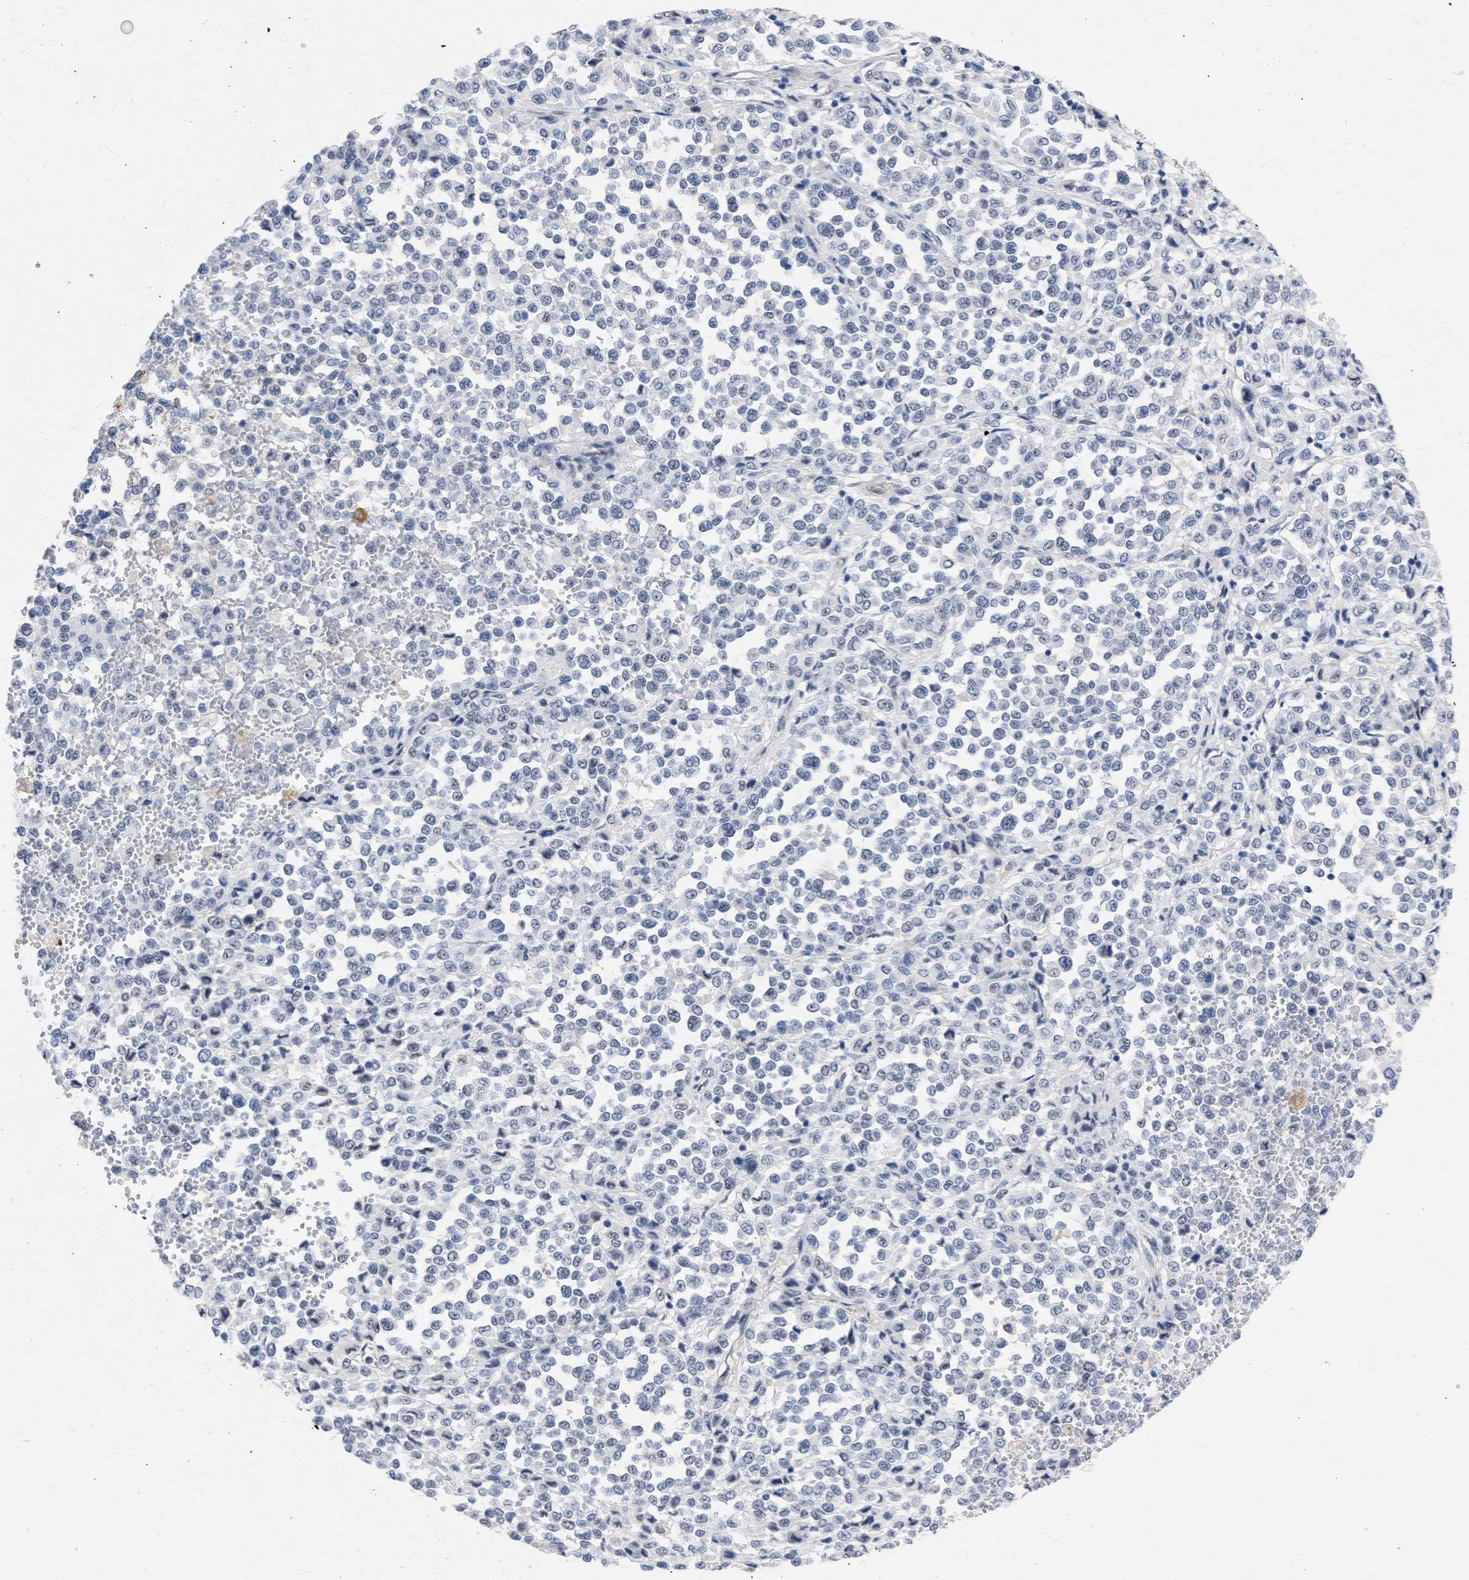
{"staining": {"intensity": "negative", "quantity": "none", "location": "none"}, "tissue": "melanoma", "cell_type": "Tumor cells", "image_type": "cancer", "snomed": [{"axis": "morphology", "description": "Malignant melanoma, Metastatic site"}, {"axis": "topography", "description": "Pancreas"}], "caption": "Tumor cells show no significant protein staining in melanoma.", "gene": "DDX41", "patient": {"sex": "female", "age": 30}}